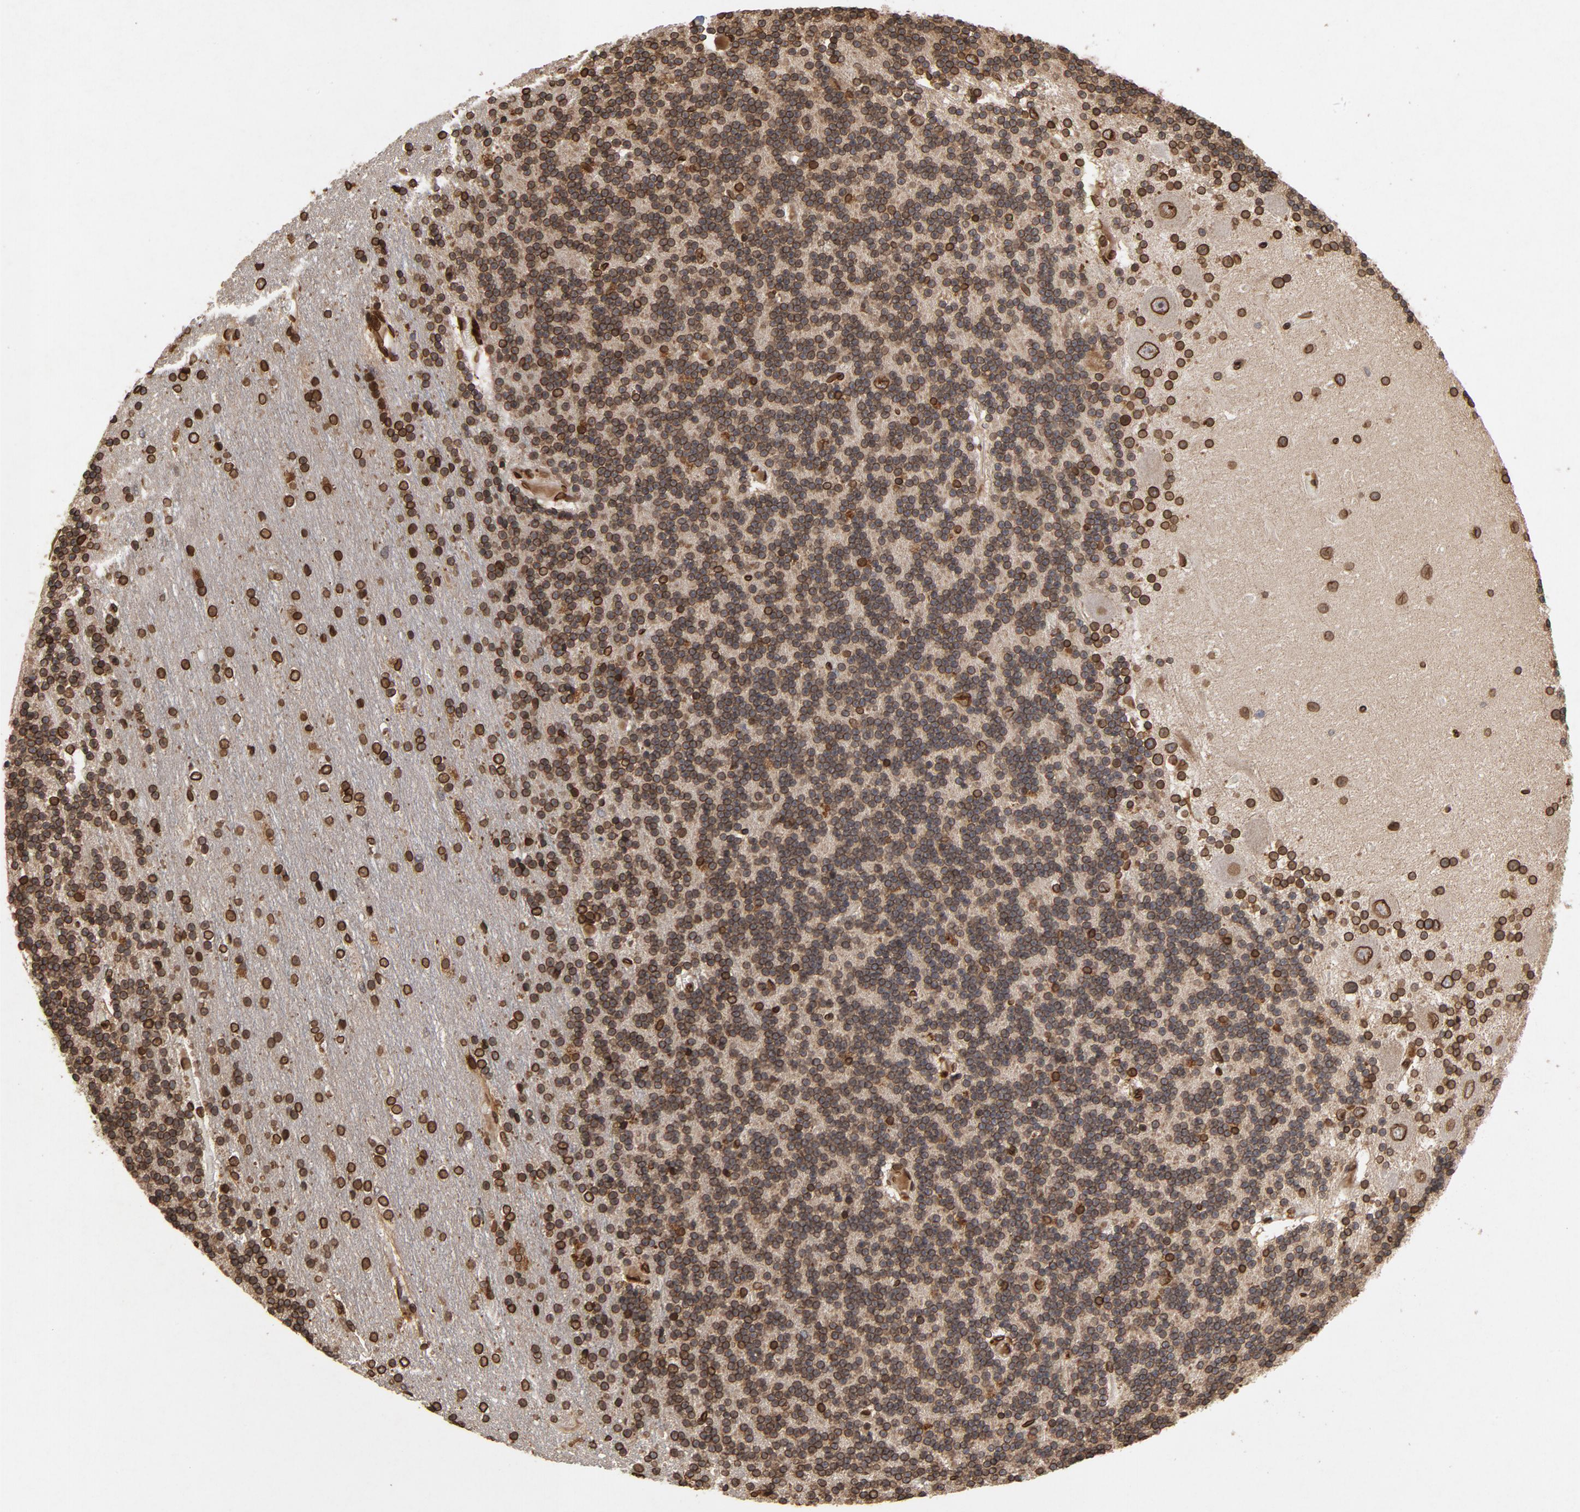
{"staining": {"intensity": "strong", "quantity": ">75%", "location": "cytoplasmic/membranous,nuclear"}, "tissue": "cerebellum", "cell_type": "Cells in granular layer", "image_type": "normal", "snomed": [{"axis": "morphology", "description": "Normal tissue, NOS"}, {"axis": "topography", "description": "Cerebellum"}], "caption": "A micrograph showing strong cytoplasmic/membranous,nuclear positivity in approximately >75% of cells in granular layer in benign cerebellum, as visualized by brown immunohistochemical staining.", "gene": "LMNA", "patient": {"sex": "female", "age": 54}}